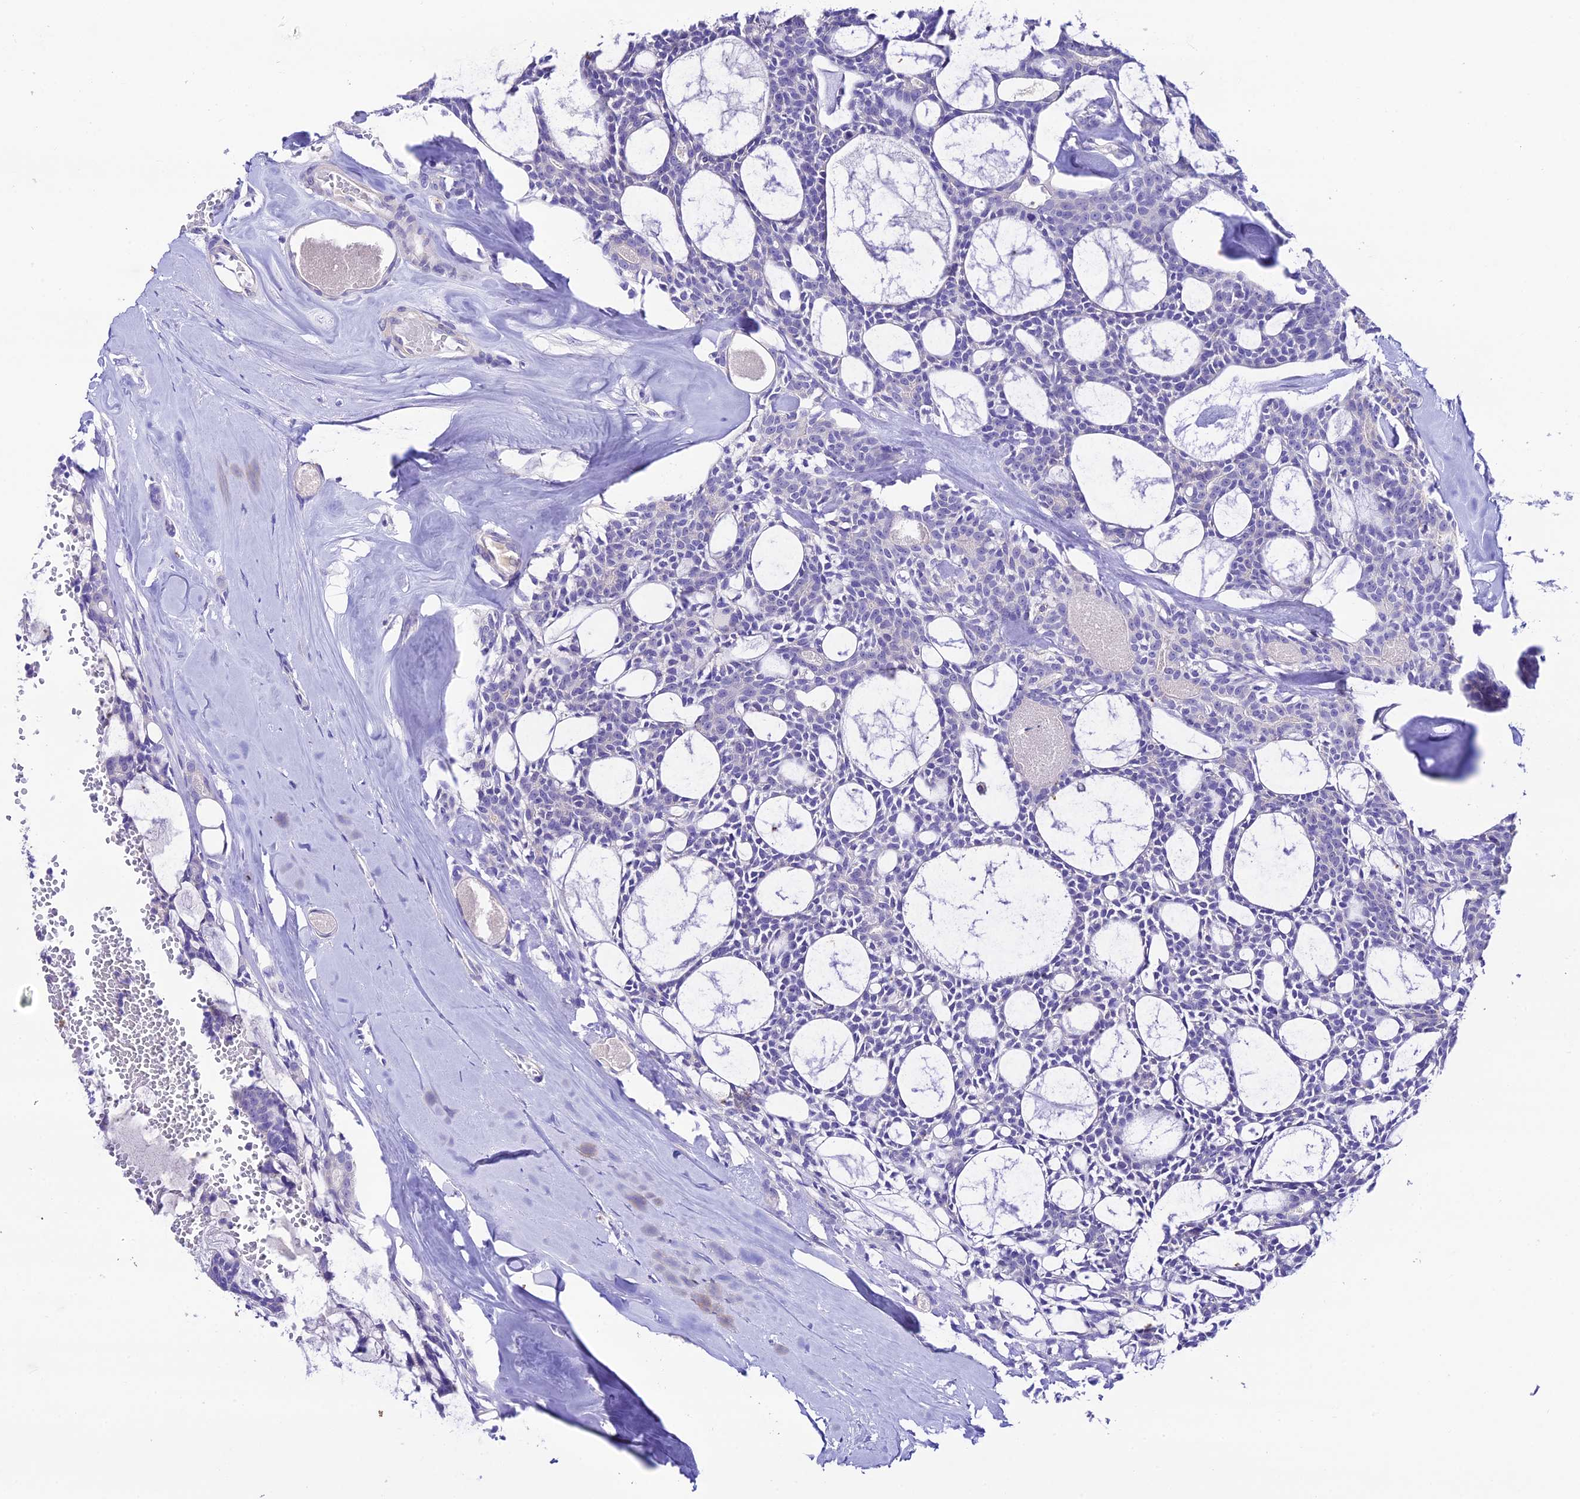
{"staining": {"intensity": "negative", "quantity": "none", "location": "none"}, "tissue": "head and neck cancer", "cell_type": "Tumor cells", "image_type": "cancer", "snomed": [{"axis": "morphology", "description": "Adenocarcinoma, NOS"}, {"axis": "topography", "description": "Salivary gland"}, {"axis": "topography", "description": "Head-Neck"}], "caption": "This is an immunohistochemistry histopathology image of human head and neck cancer. There is no expression in tumor cells.", "gene": "NLRP6", "patient": {"sex": "male", "age": 55}}